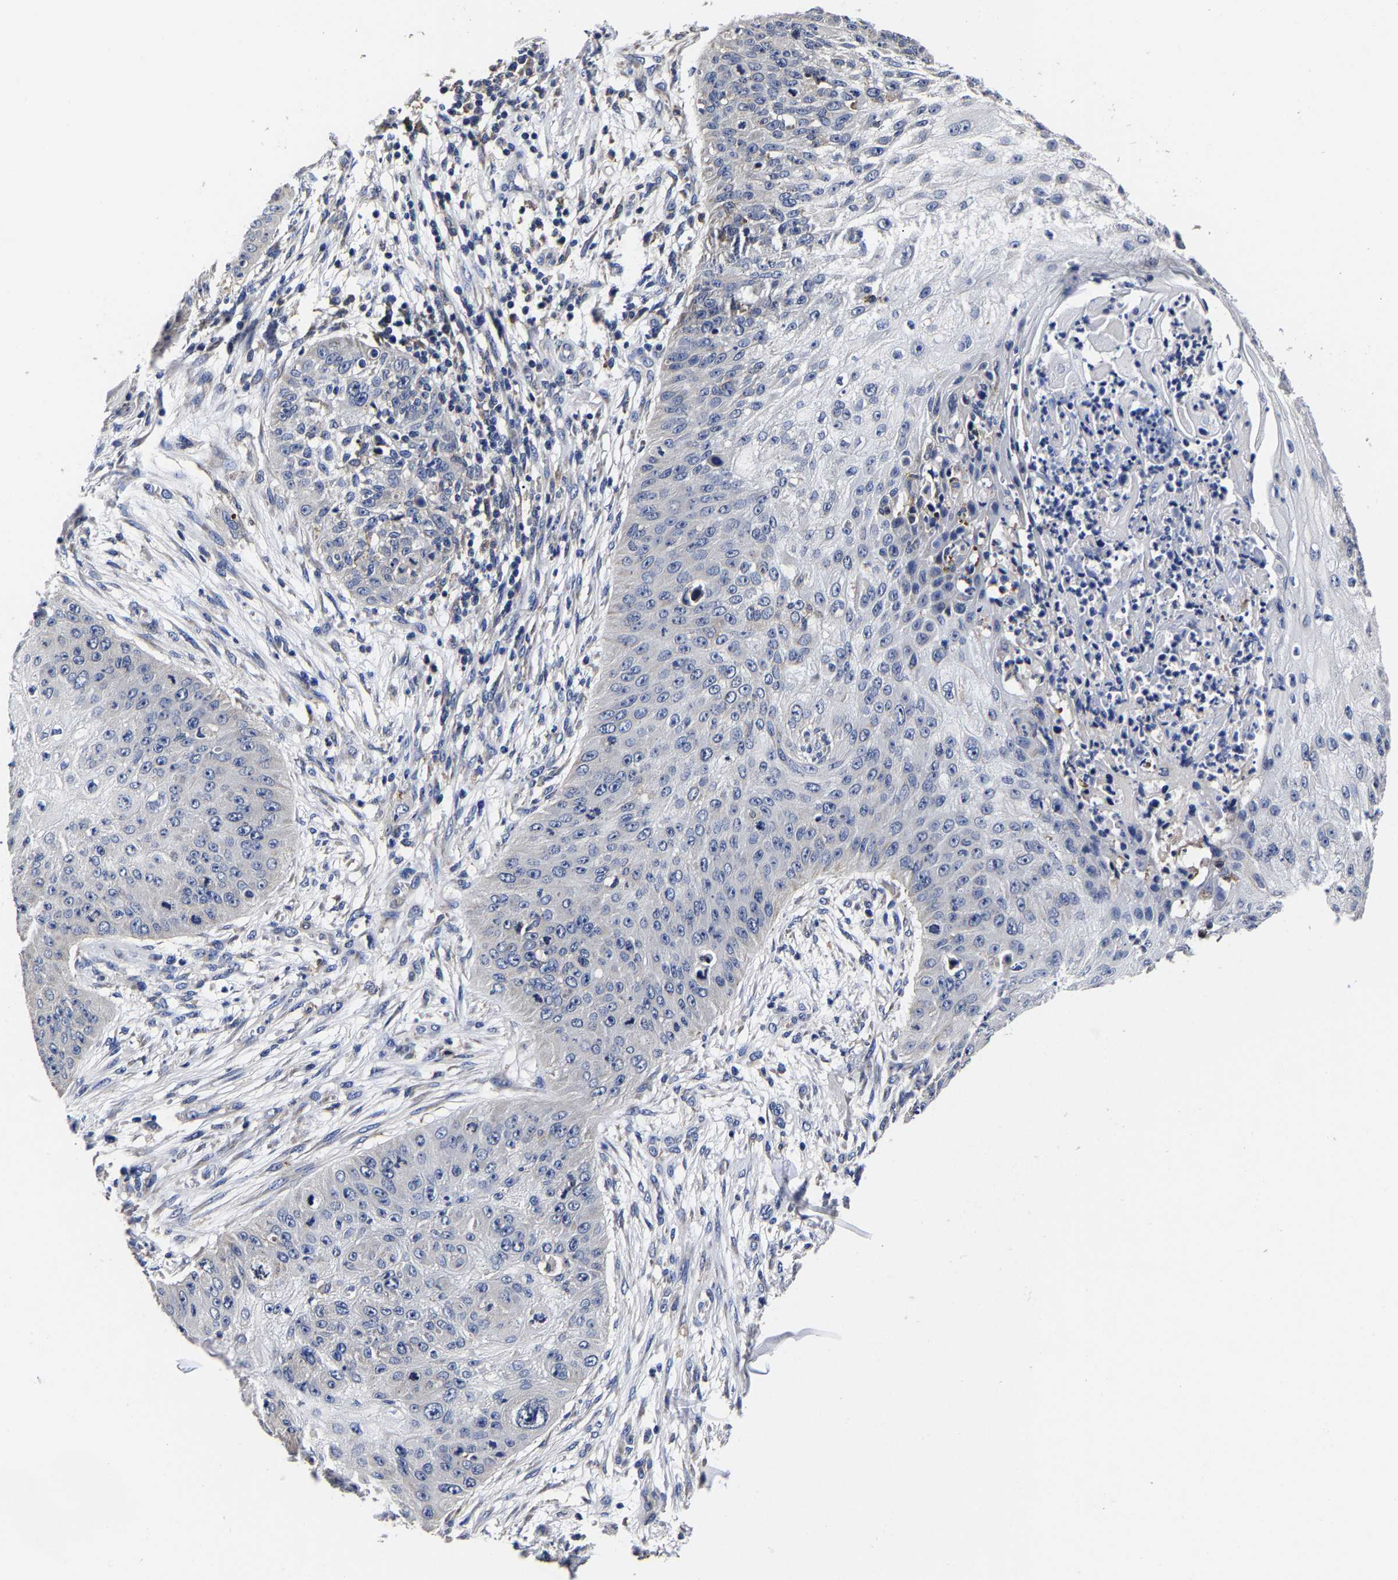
{"staining": {"intensity": "negative", "quantity": "none", "location": "none"}, "tissue": "skin cancer", "cell_type": "Tumor cells", "image_type": "cancer", "snomed": [{"axis": "morphology", "description": "Squamous cell carcinoma, NOS"}, {"axis": "topography", "description": "Skin"}], "caption": "Skin cancer (squamous cell carcinoma) stained for a protein using immunohistochemistry reveals no positivity tumor cells.", "gene": "AASS", "patient": {"sex": "female", "age": 80}}